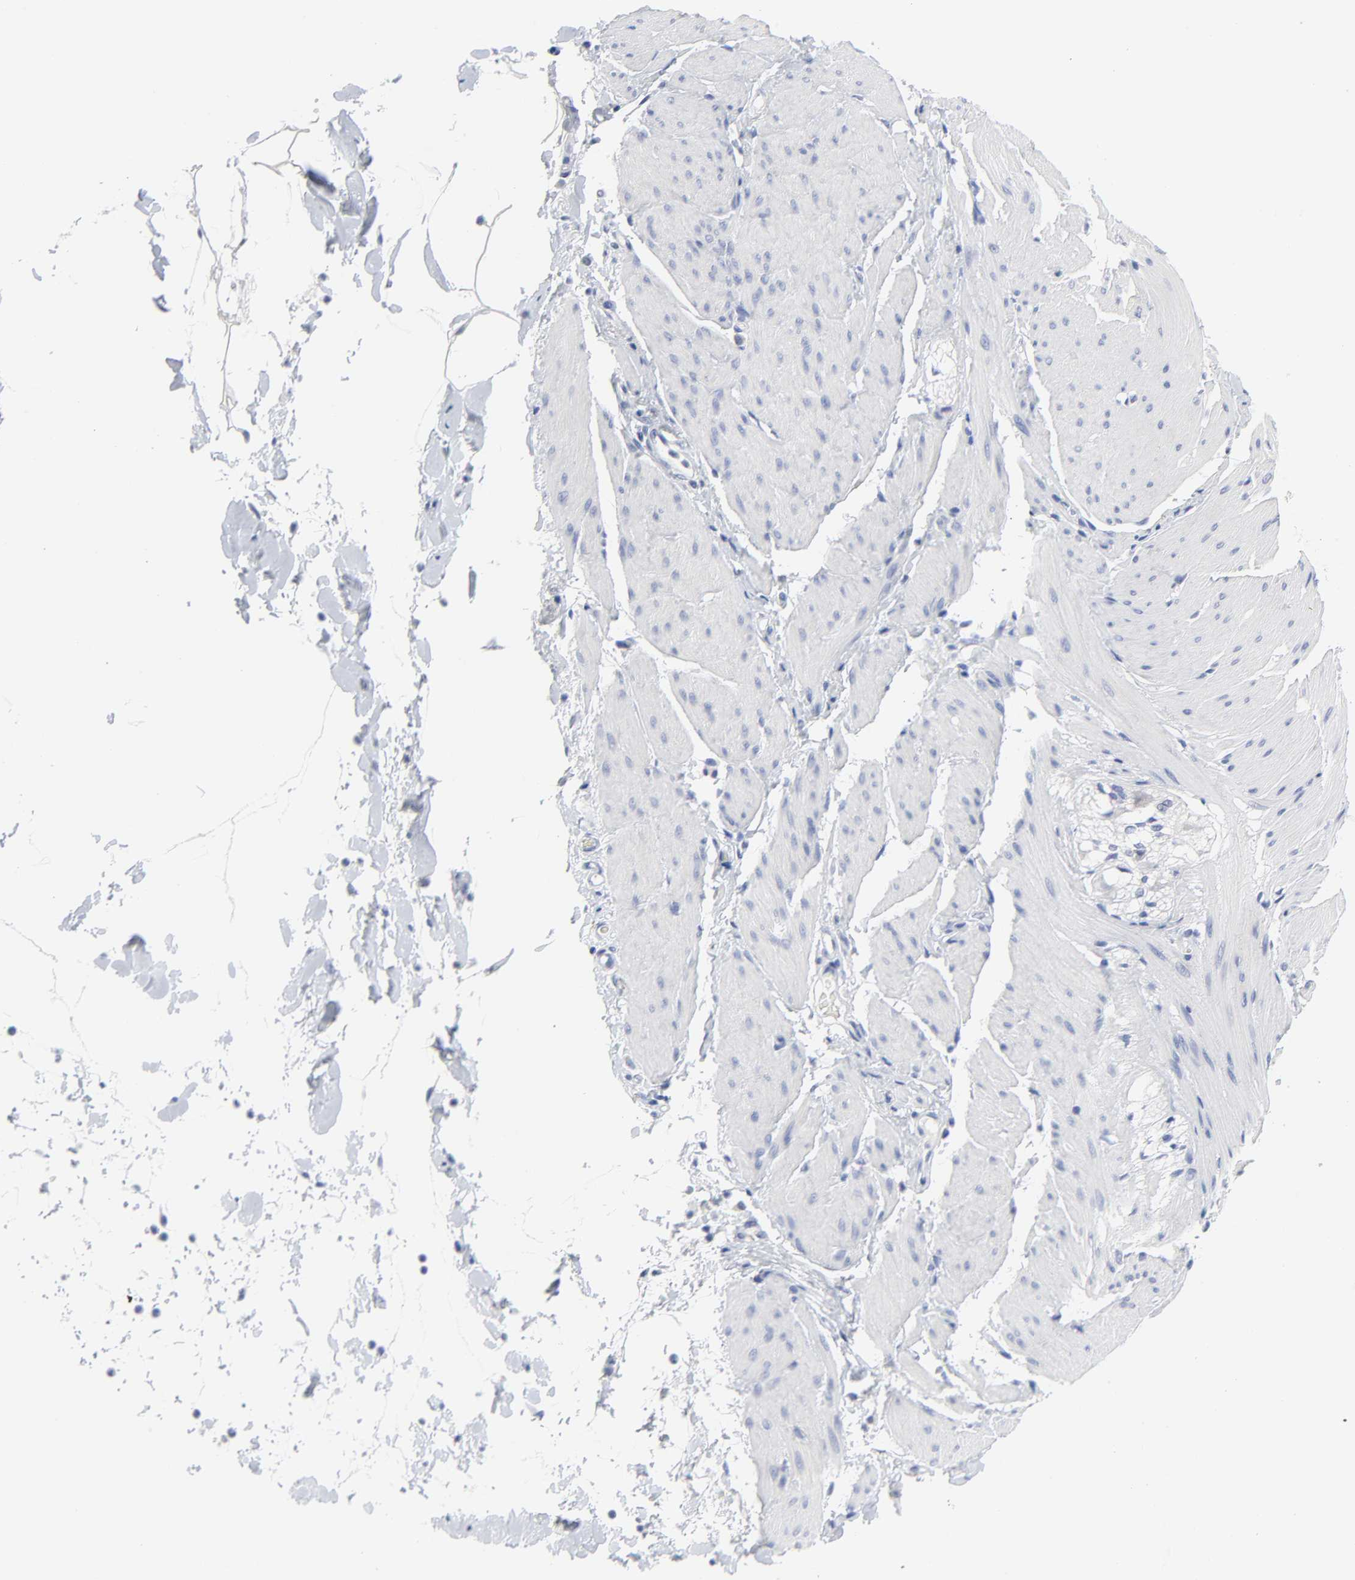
{"staining": {"intensity": "negative", "quantity": "none", "location": "none"}, "tissue": "smooth muscle", "cell_type": "Smooth muscle cells", "image_type": "normal", "snomed": [{"axis": "morphology", "description": "Normal tissue, NOS"}, {"axis": "topography", "description": "Smooth muscle"}, {"axis": "topography", "description": "Colon"}], "caption": "A photomicrograph of human smooth muscle is negative for staining in smooth muscle cells.", "gene": "CLEC4G", "patient": {"sex": "male", "age": 67}}